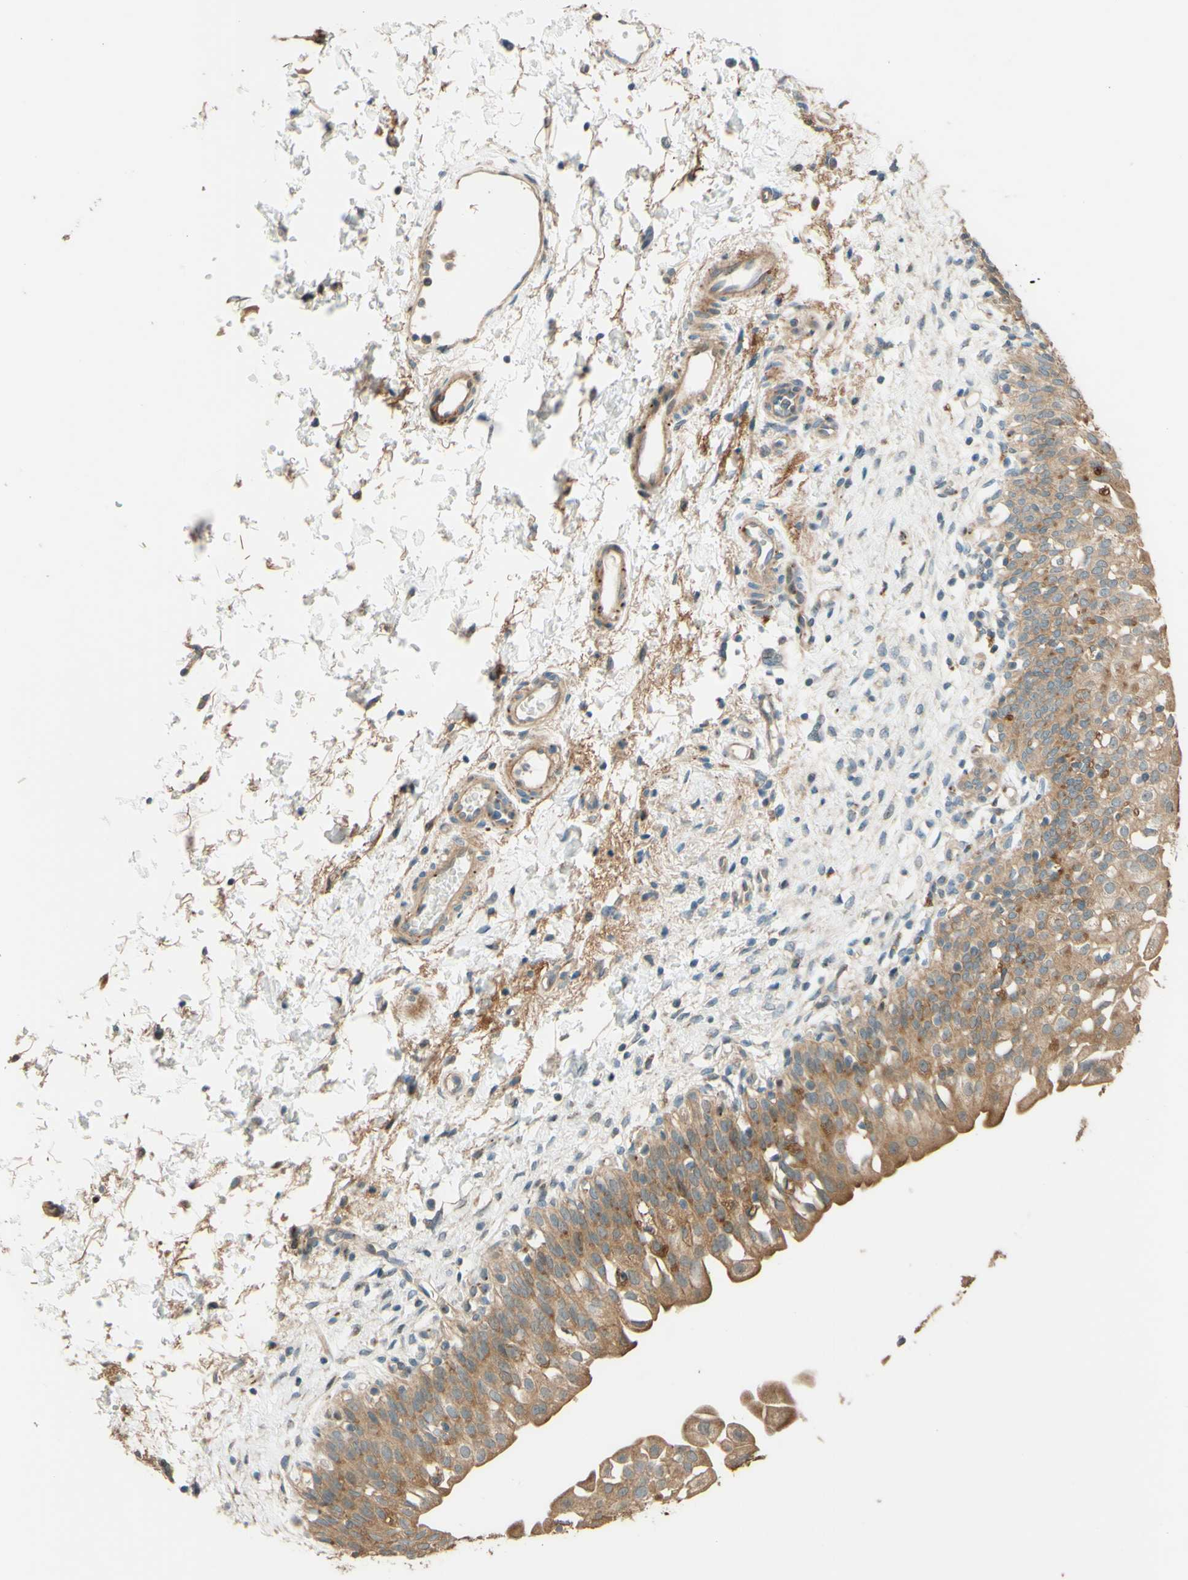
{"staining": {"intensity": "moderate", "quantity": ">75%", "location": "cytoplasmic/membranous"}, "tissue": "urinary bladder", "cell_type": "Urothelial cells", "image_type": "normal", "snomed": [{"axis": "morphology", "description": "Normal tissue, NOS"}, {"axis": "topography", "description": "Urinary bladder"}], "caption": "Unremarkable urinary bladder shows moderate cytoplasmic/membranous expression in about >75% of urothelial cells (Brightfield microscopy of DAB IHC at high magnification)..", "gene": "RNF19A", "patient": {"sex": "male", "age": 55}}